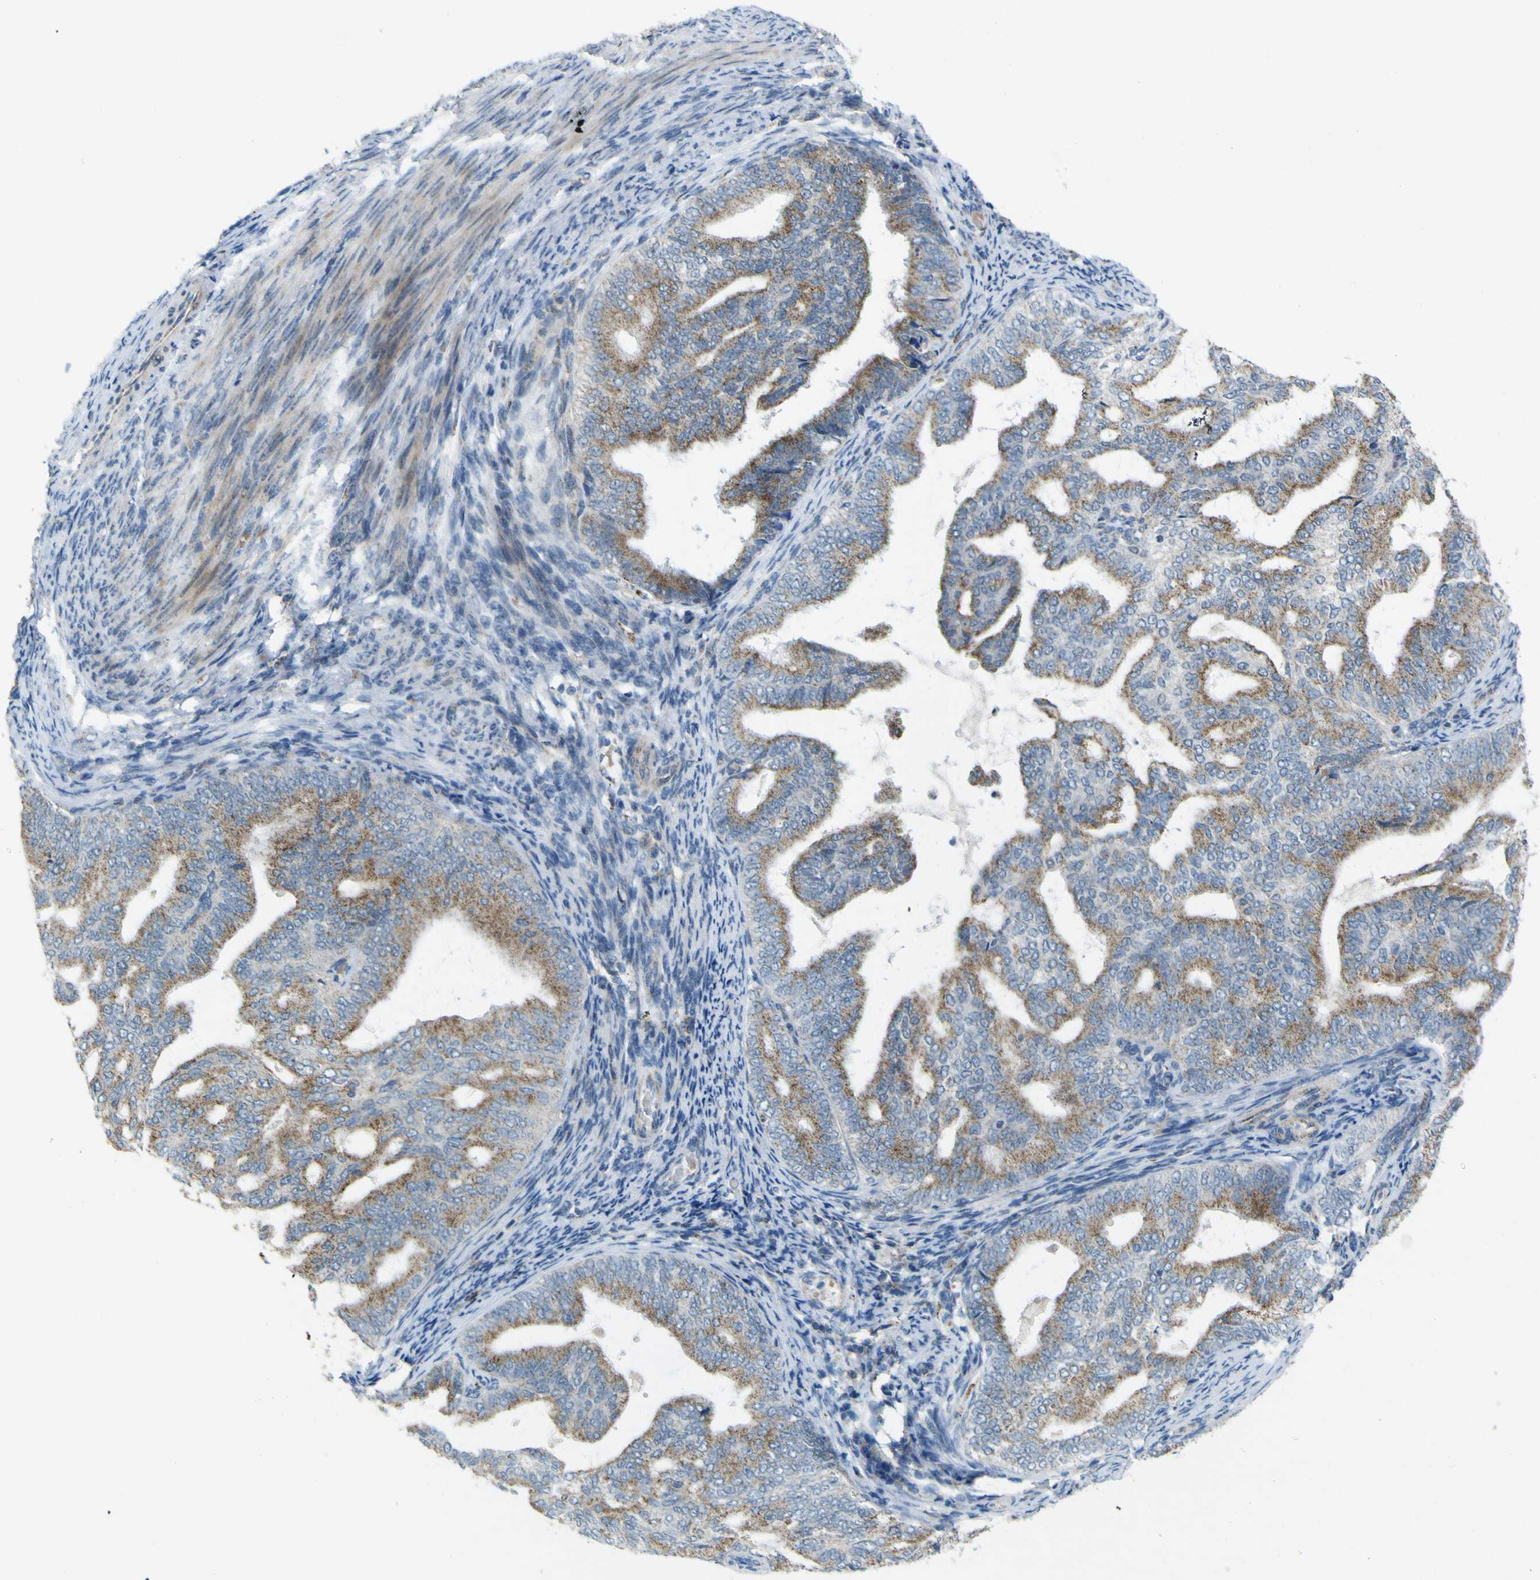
{"staining": {"intensity": "weak", "quantity": ">75%", "location": "cytoplasmic/membranous"}, "tissue": "endometrial cancer", "cell_type": "Tumor cells", "image_type": "cancer", "snomed": [{"axis": "morphology", "description": "Adenocarcinoma, NOS"}, {"axis": "topography", "description": "Endometrium"}], "caption": "Protein expression analysis of human endometrial cancer reveals weak cytoplasmic/membranous staining in approximately >75% of tumor cells.", "gene": "ACBD5", "patient": {"sex": "female", "age": 58}}